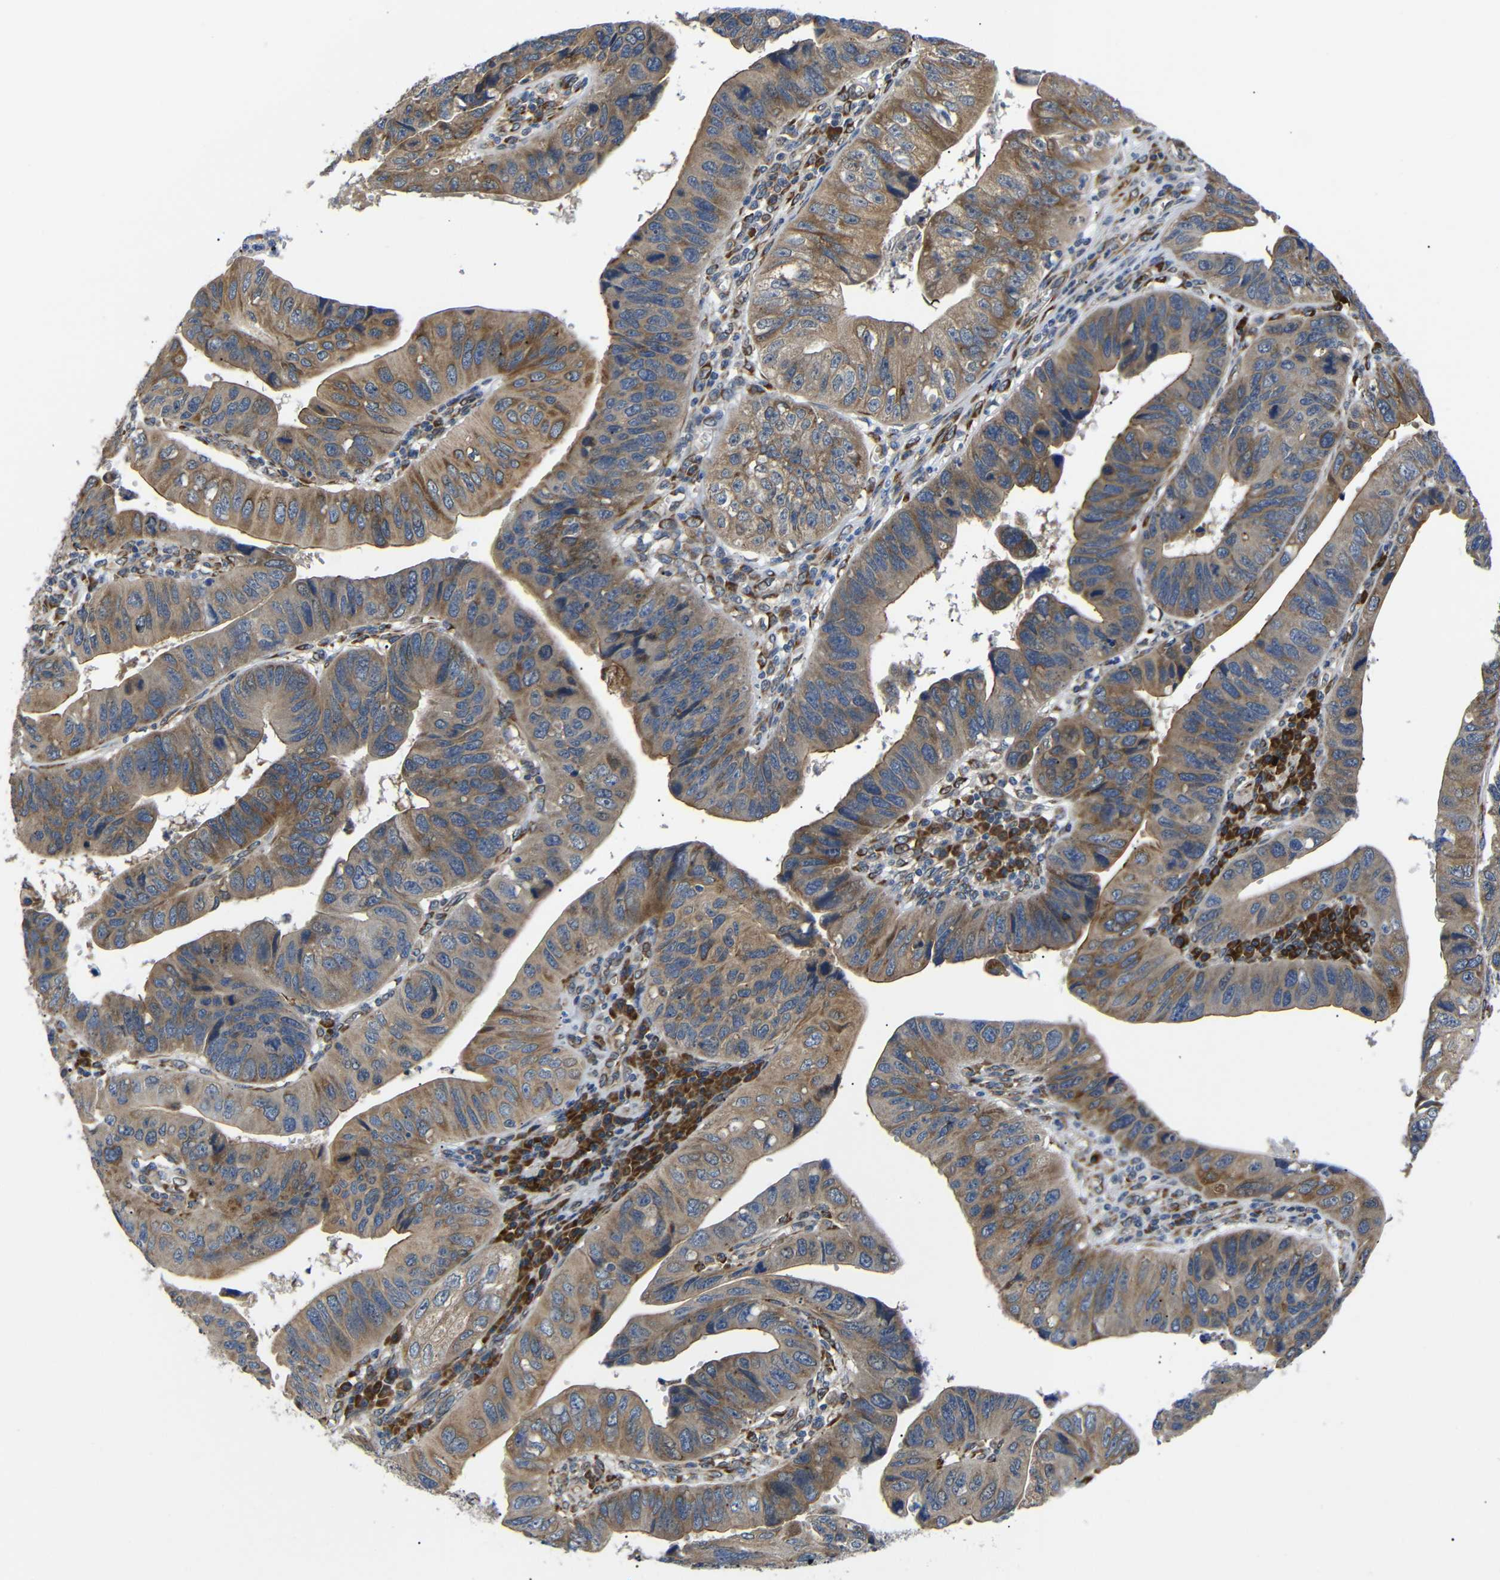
{"staining": {"intensity": "moderate", "quantity": ">75%", "location": "cytoplasmic/membranous"}, "tissue": "stomach cancer", "cell_type": "Tumor cells", "image_type": "cancer", "snomed": [{"axis": "morphology", "description": "Adenocarcinoma, NOS"}, {"axis": "topography", "description": "Stomach"}], "caption": "A brown stain shows moderate cytoplasmic/membranous staining of a protein in human stomach cancer tumor cells.", "gene": "KANK4", "patient": {"sex": "male", "age": 59}}